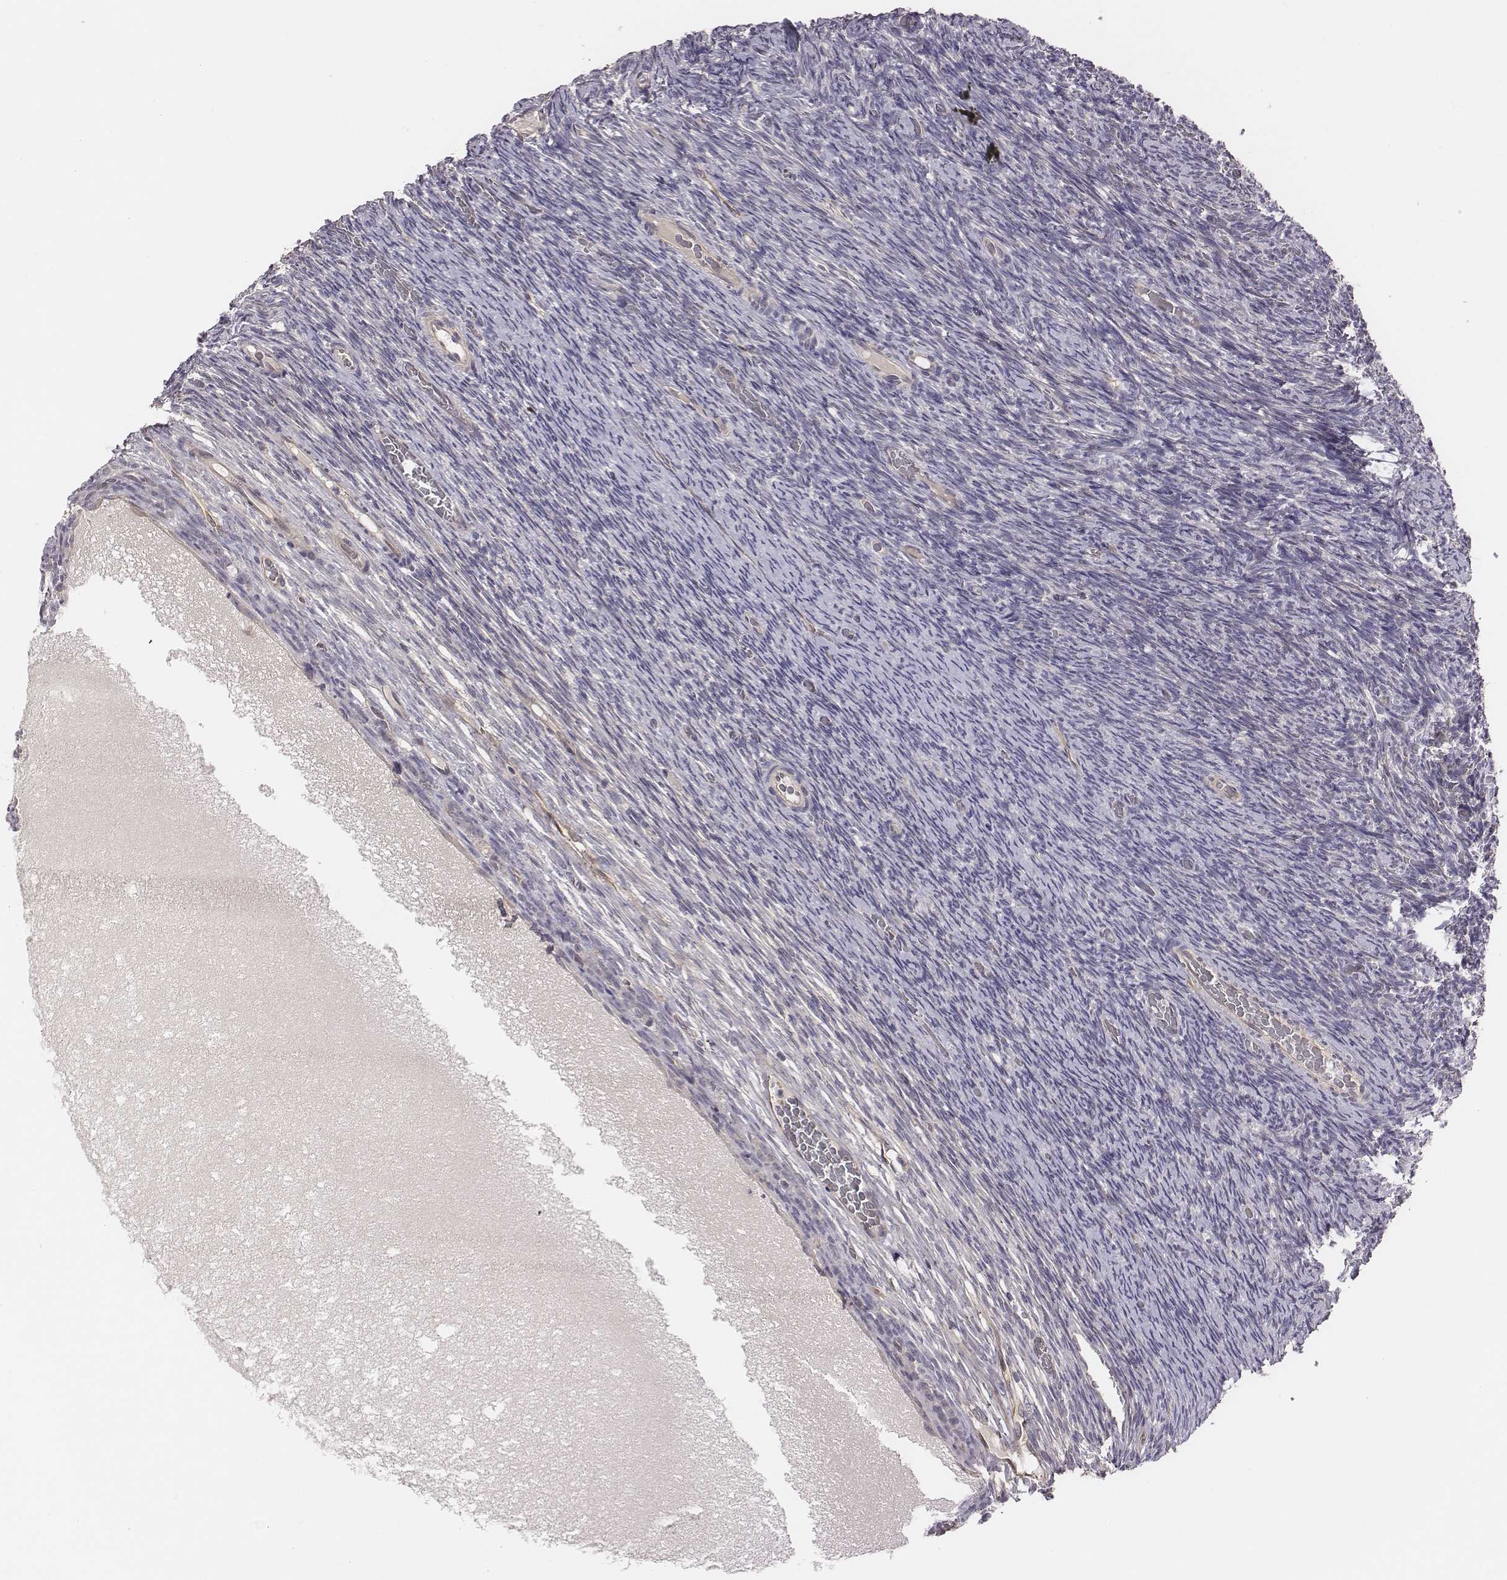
{"staining": {"intensity": "negative", "quantity": "none", "location": "none"}, "tissue": "ovary", "cell_type": "Ovarian stroma cells", "image_type": "normal", "snomed": [{"axis": "morphology", "description": "Normal tissue, NOS"}, {"axis": "topography", "description": "Ovary"}], "caption": "DAB (3,3'-diaminobenzidine) immunohistochemical staining of unremarkable ovary exhibits no significant expression in ovarian stroma cells.", "gene": "SCARF1", "patient": {"sex": "female", "age": 34}}